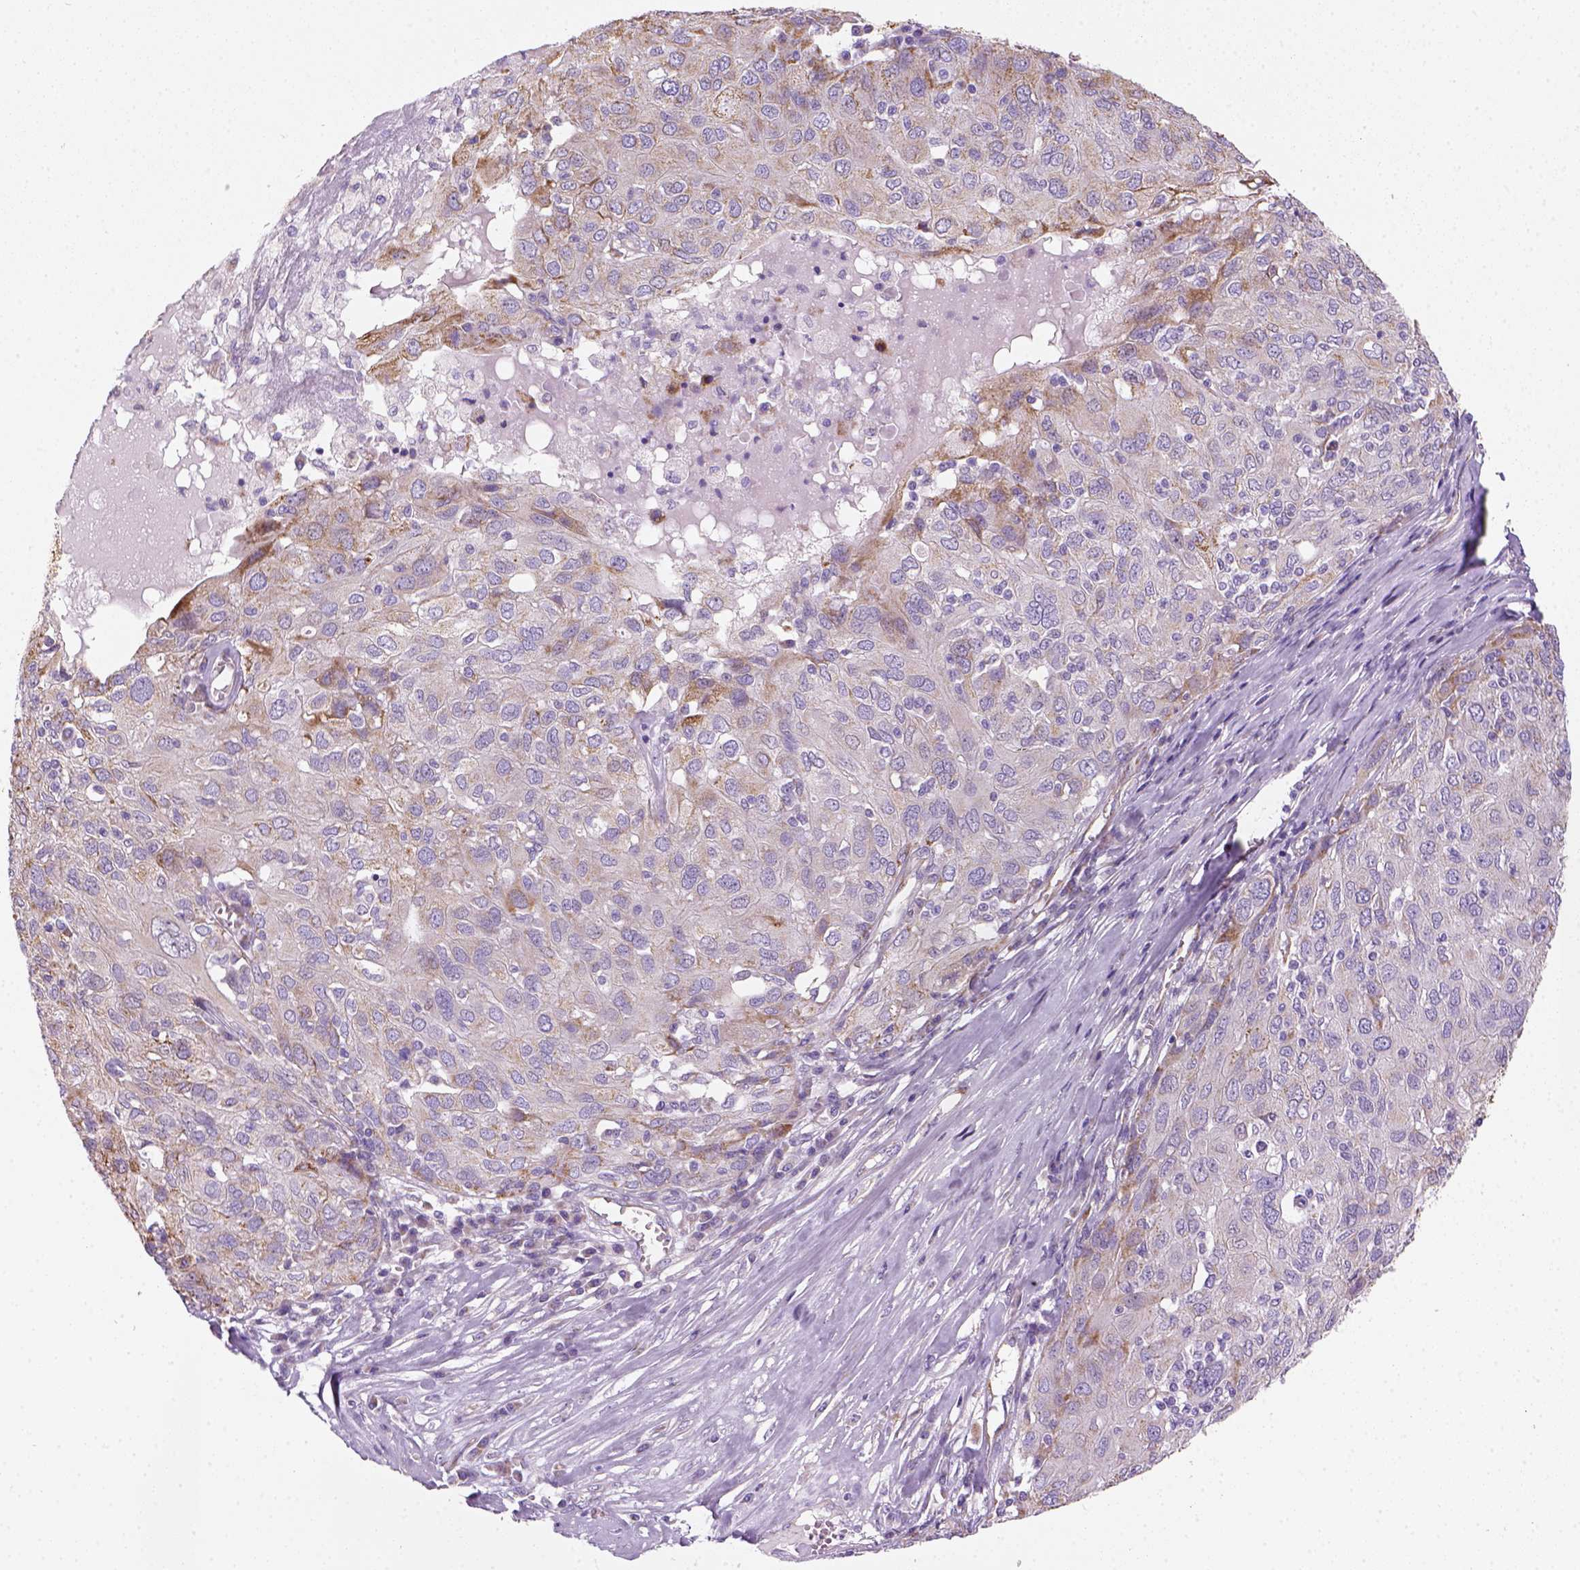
{"staining": {"intensity": "weak", "quantity": "<25%", "location": "cytoplasmic/membranous"}, "tissue": "ovarian cancer", "cell_type": "Tumor cells", "image_type": "cancer", "snomed": [{"axis": "morphology", "description": "Carcinoma, endometroid"}, {"axis": "topography", "description": "Ovary"}], "caption": "Immunohistochemistry (IHC) image of neoplastic tissue: ovarian cancer (endometroid carcinoma) stained with DAB (3,3'-diaminobenzidine) exhibits no significant protein expression in tumor cells.", "gene": "CES2", "patient": {"sex": "female", "age": 50}}